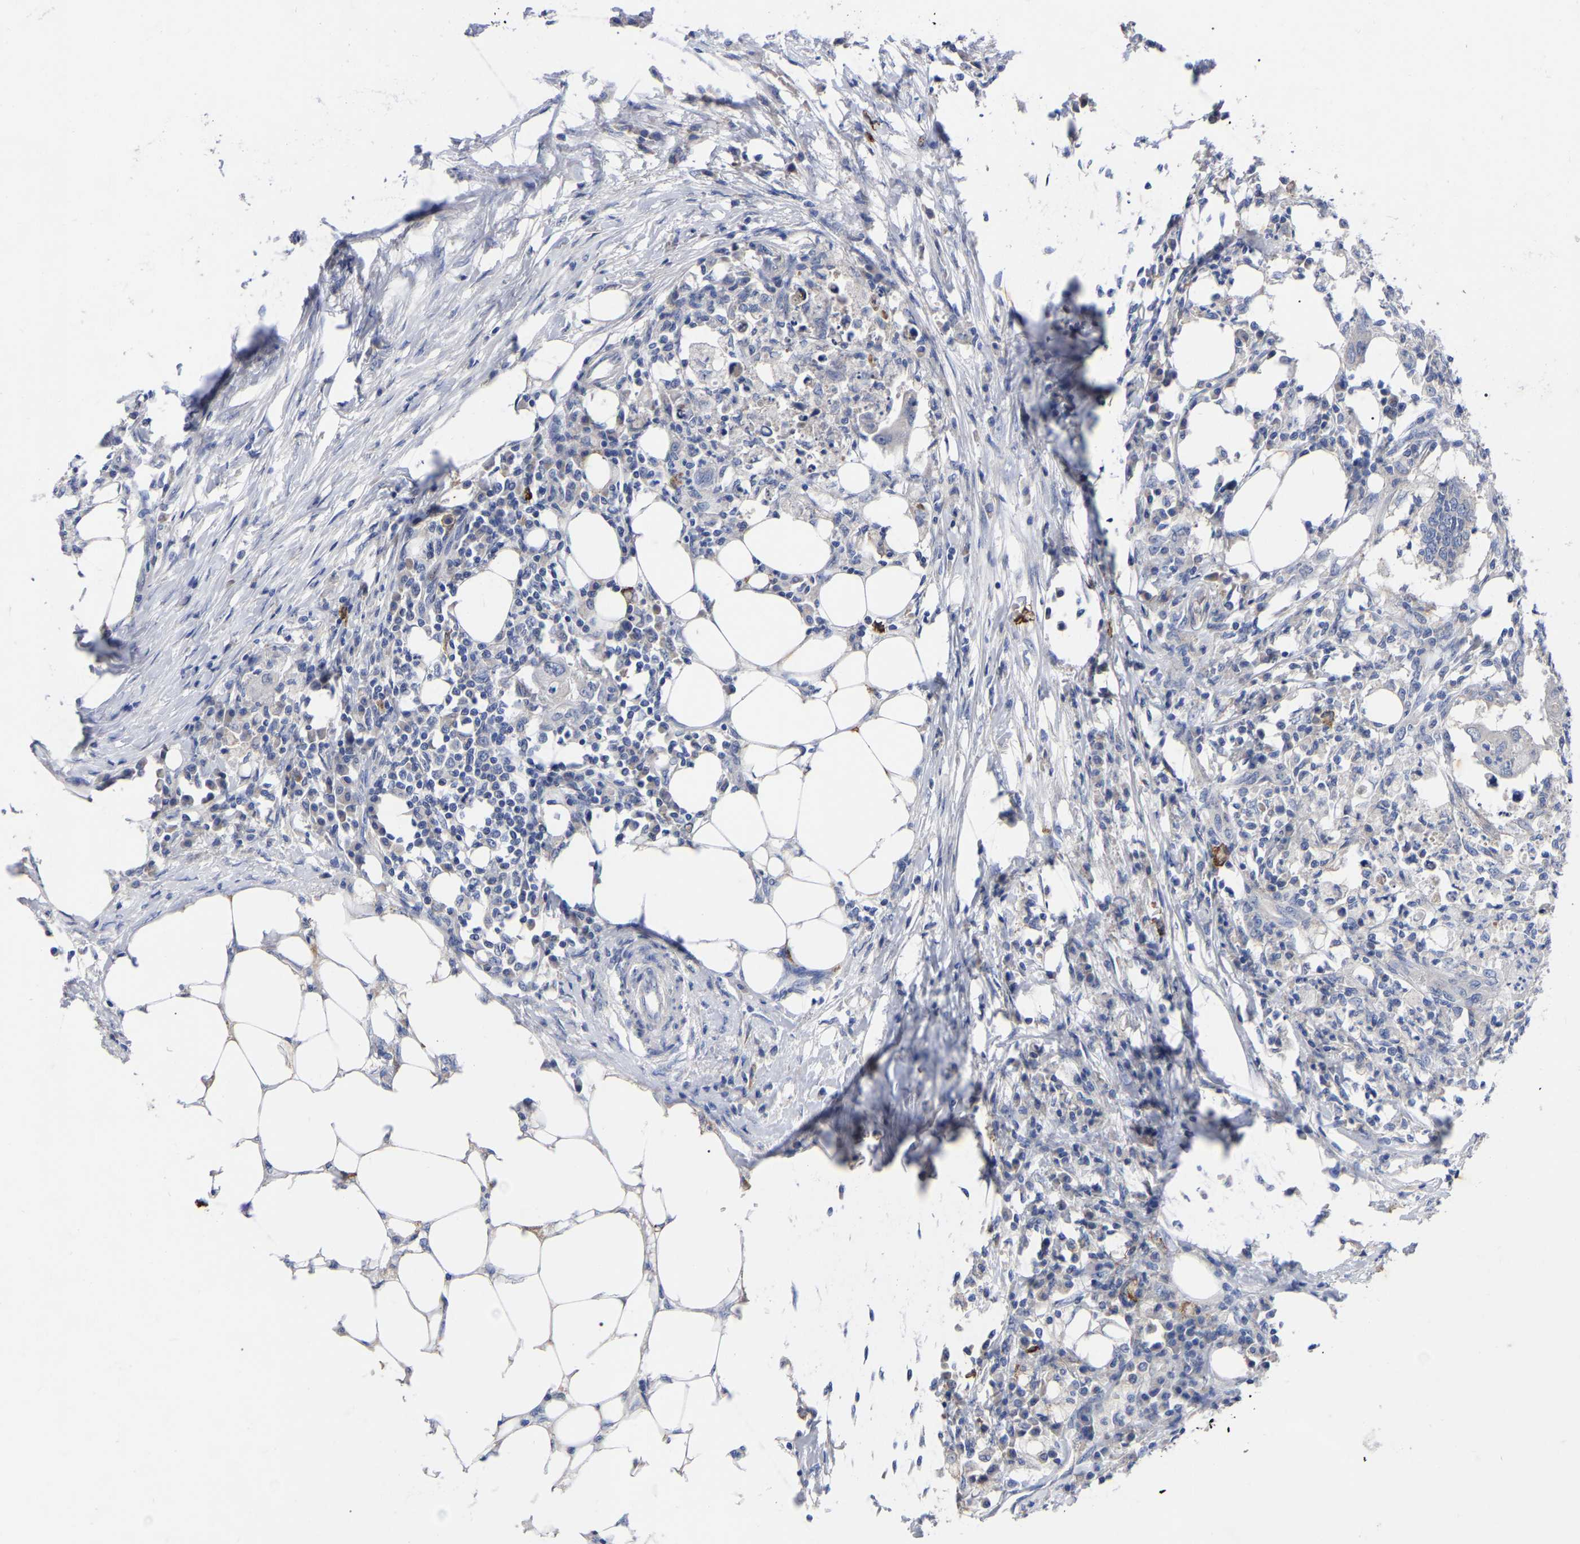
{"staining": {"intensity": "negative", "quantity": "none", "location": "none"}, "tissue": "colorectal cancer", "cell_type": "Tumor cells", "image_type": "cancer", "snomed": [{"axis": "morphology", "description": "Adenocarcinoma, NOS"}, {"axis": "topography", "description": "Colon"}], "caption": "An IHC histopathology image of colorectal cancer is shown. There is no staining in tumor cells of colorectal cancer.", "gene": "TCP1", "patient": {"sex": "male", "age": 71}}